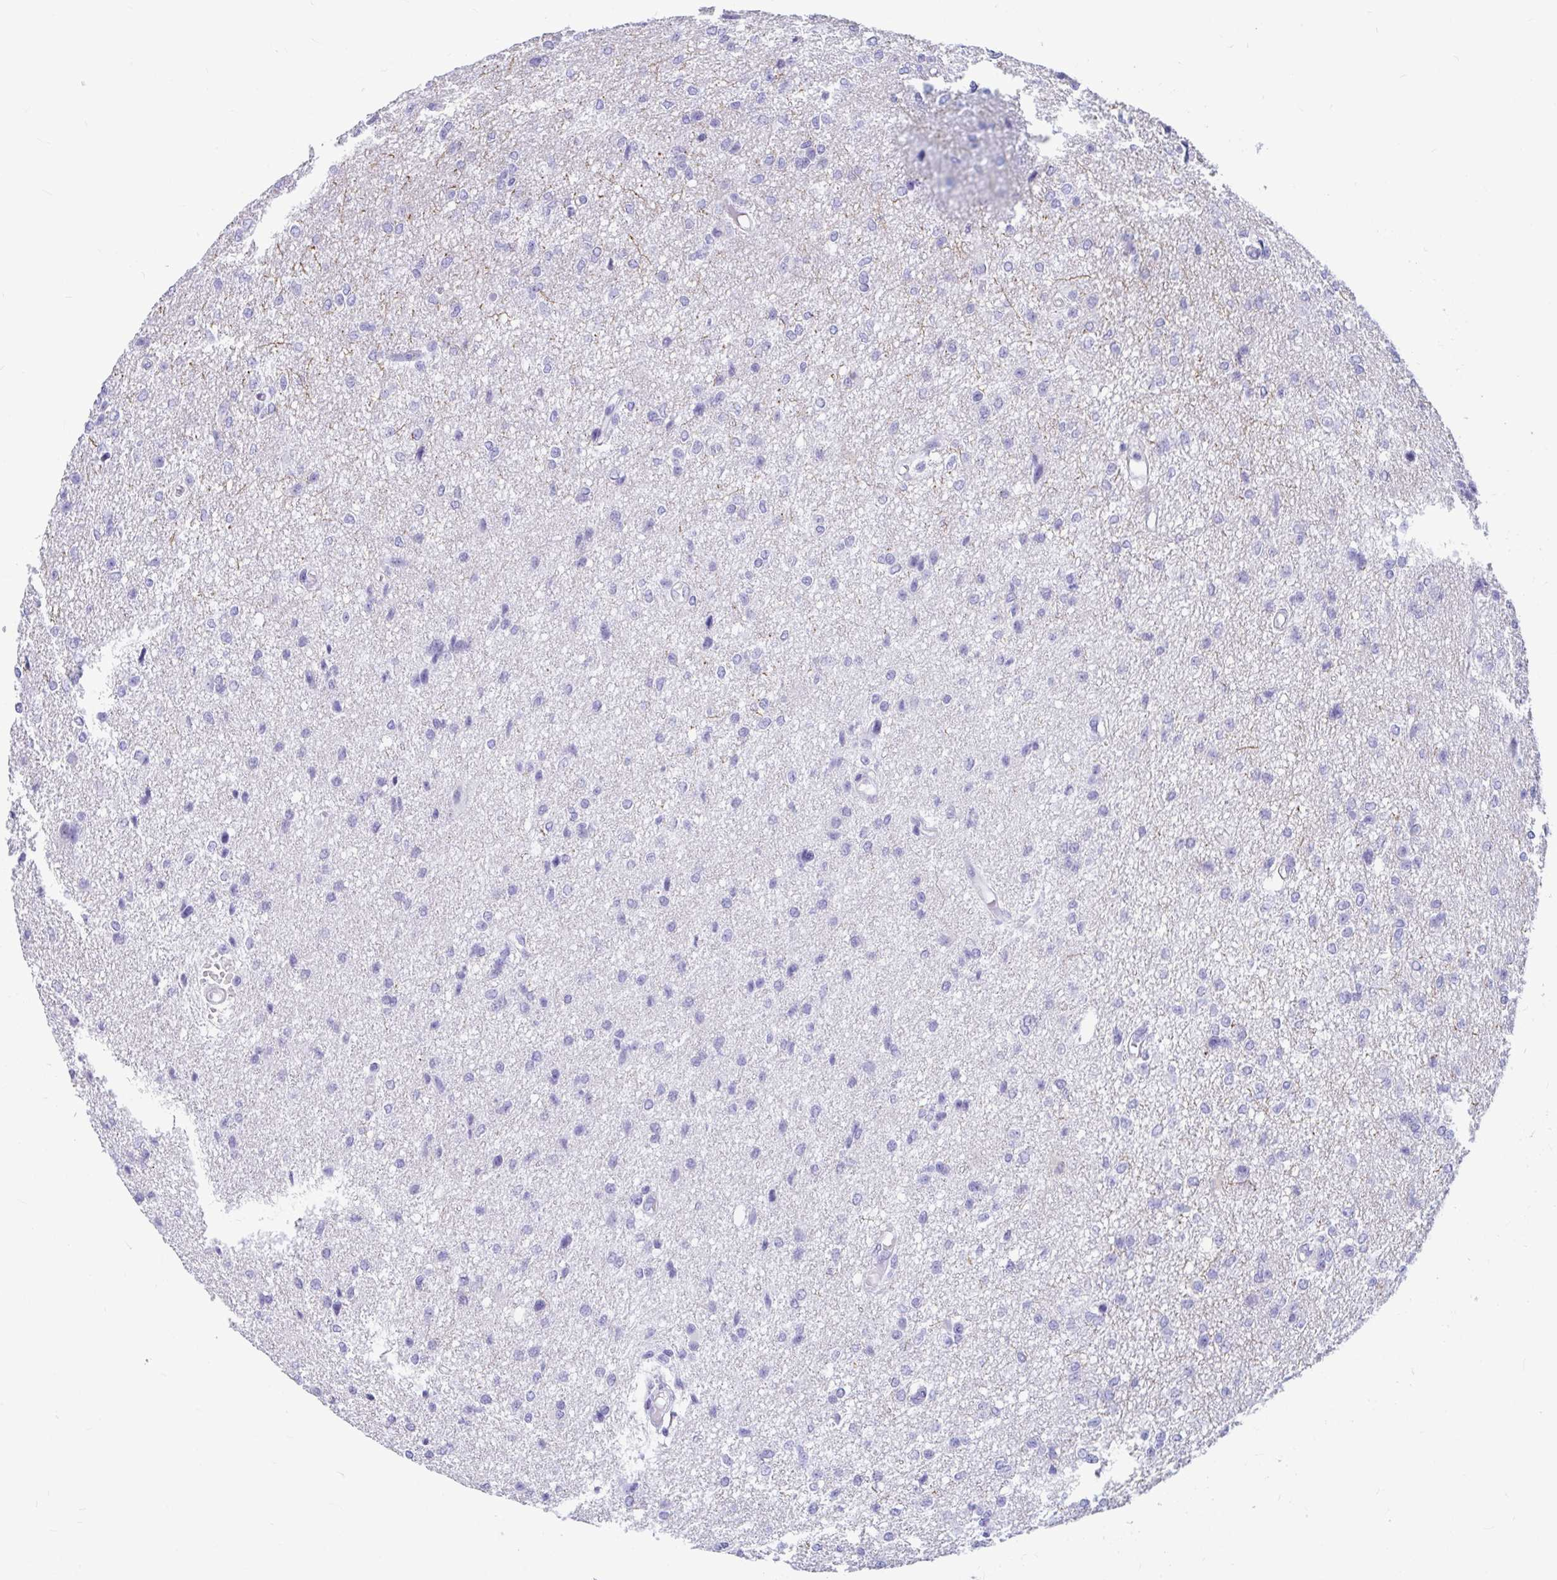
{"staining": {"intensity": "negative", "quantity": "none", "location": "none"}, "tissue": "glioma", "cell_type": "Tumor cells", "image_type": "cancer", "snomed": [{"axis": "morphology", "description": "Glioma, malignant, Low grade"}, {"axis": "topography", "description": "Brain"}], "caption": "Immunohistochemistry (IHC) image of neoplastic tissue: human glioma stained with DAB (3,3'-diaminobenzidine) shows no significant protein staining in tumor cells.", "gene": "OR5J2", "patient": {"sex": "male", "age": 26}}